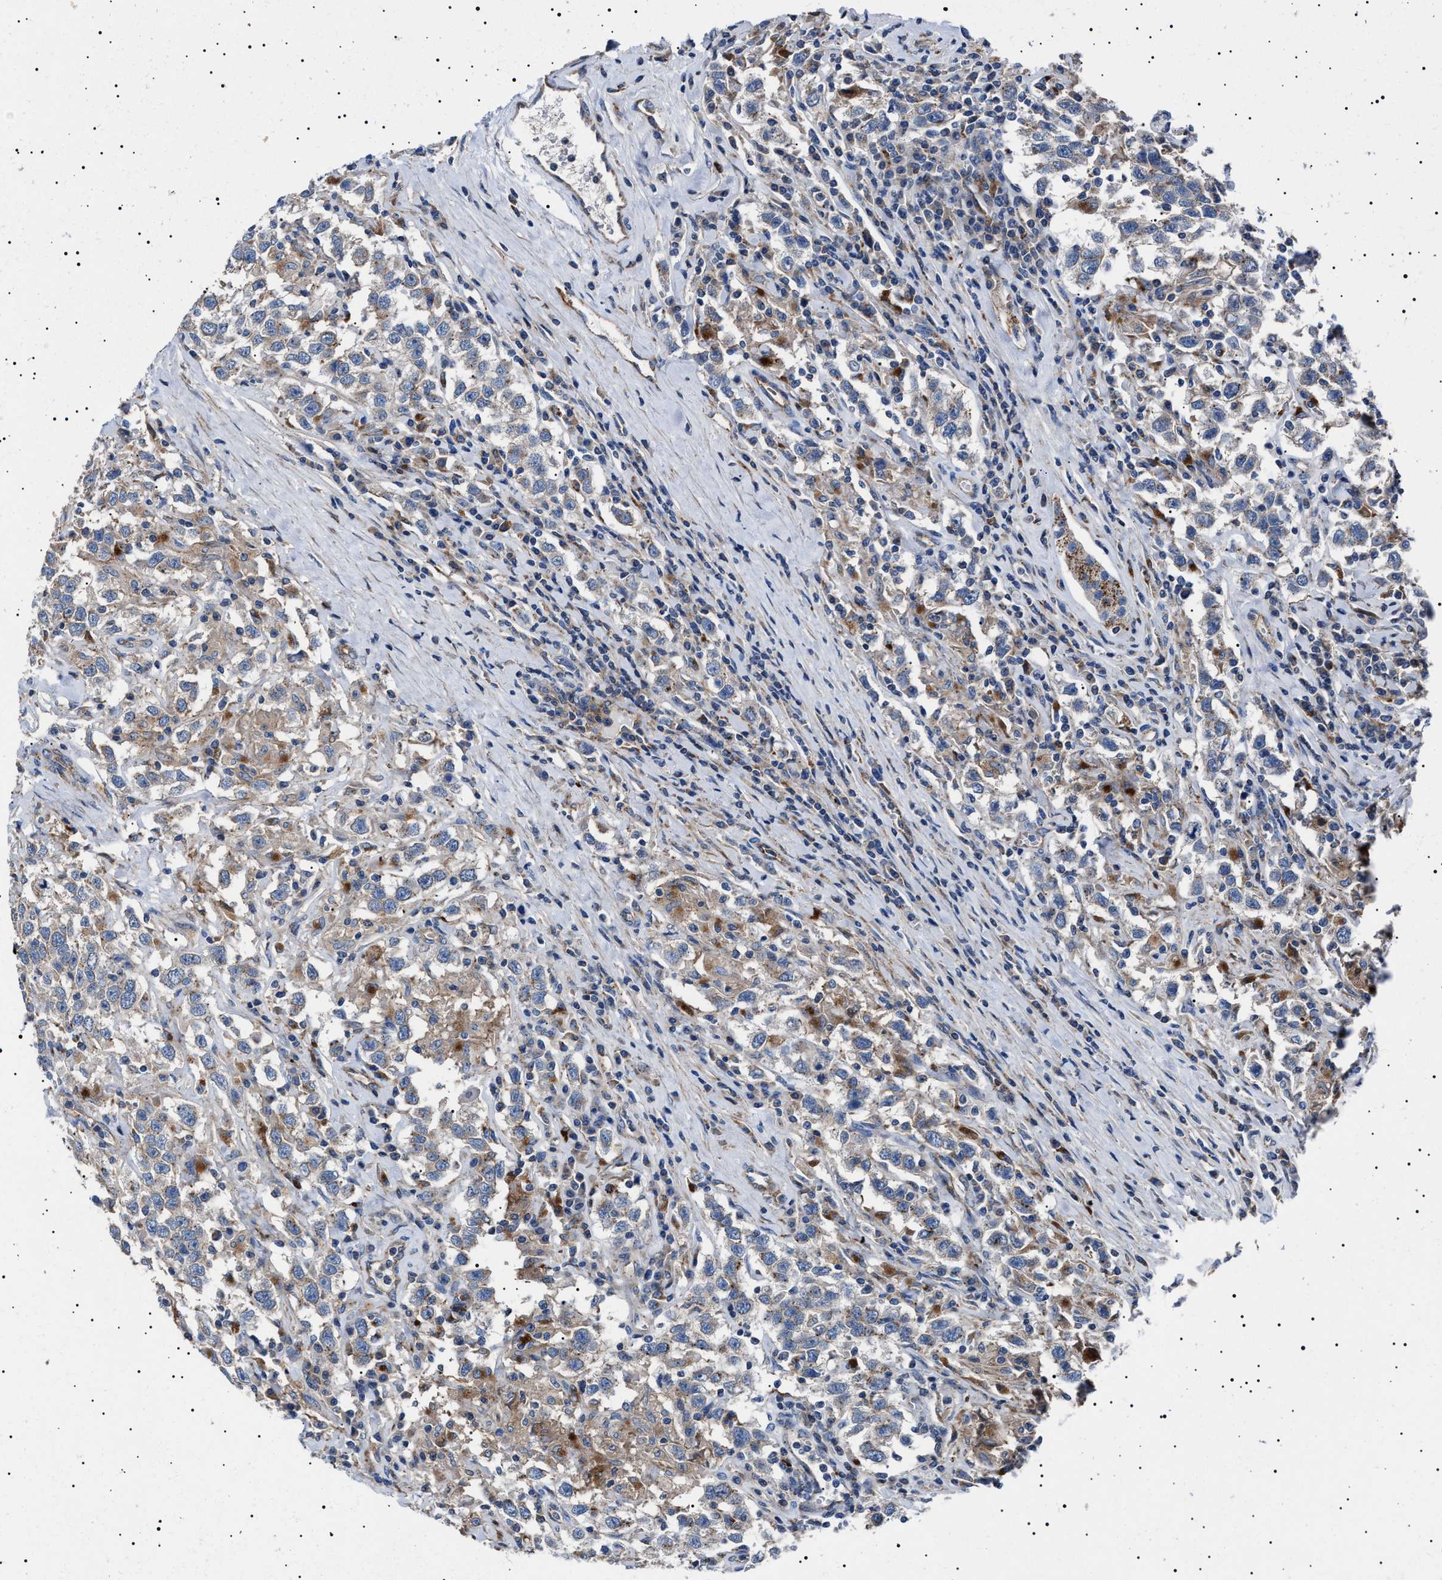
{"staining": {"intensity": "negative", "quantity": "none", "location": "none"}, "tissue": "testis cancer", "cell_type": "Tumor cells", "image_type": "cancer", "snomed": [{"axis": "morphology", "description": "Seminoma, NOS"}, {"axis": "topography", "description": "Testis"}], "caption": "There is no significant expression in tumor cells of testis seminoma. (DAB (3,3'-diaminobenzidine) IHC with hematoxylin counter stain).", "gene": "NEU1", "patient": {"sex": "male", "age": 41}}